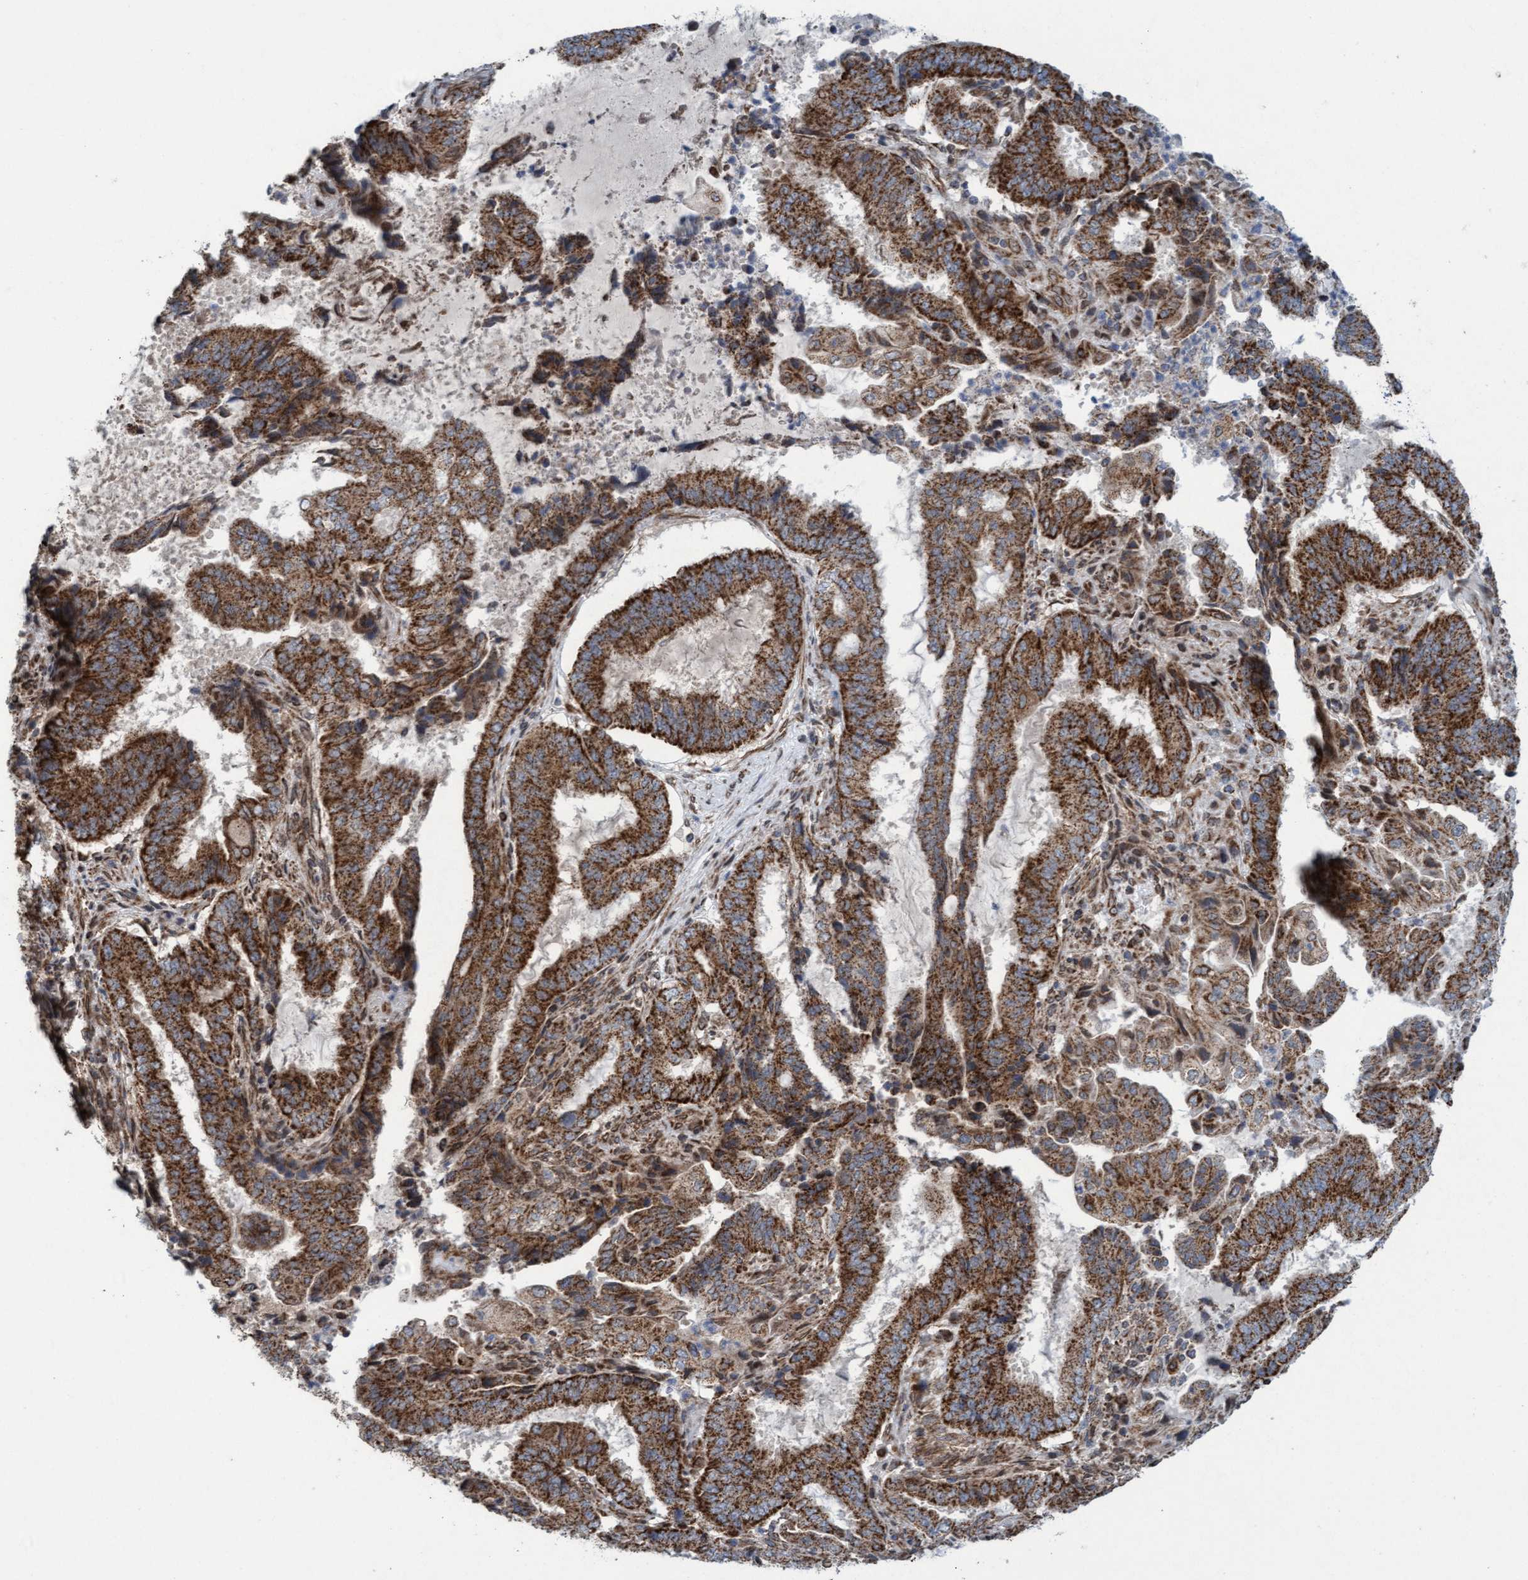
{"staining": {"intensity": "strong", "quantity": ">75%", "location": "cytoplasmic/membranous"}, "tissue": "endometrial cancer", "cell_type": "Tumor cells", "image_type": "cancer", "snomed": [{"axis": "morphology", "description": "Adenocarcinoma, NOS"}, {"axis": "topography", "description": "Endometrium"}], "caption": "Strong cytoplasmic/membranous staining for a protein is identified in approximately >75% of tumor cells of adenocarcinoma (endometrial) using IHC.", "gene": "MRPS23", "patient": {"sex": "female", "age": 51}}